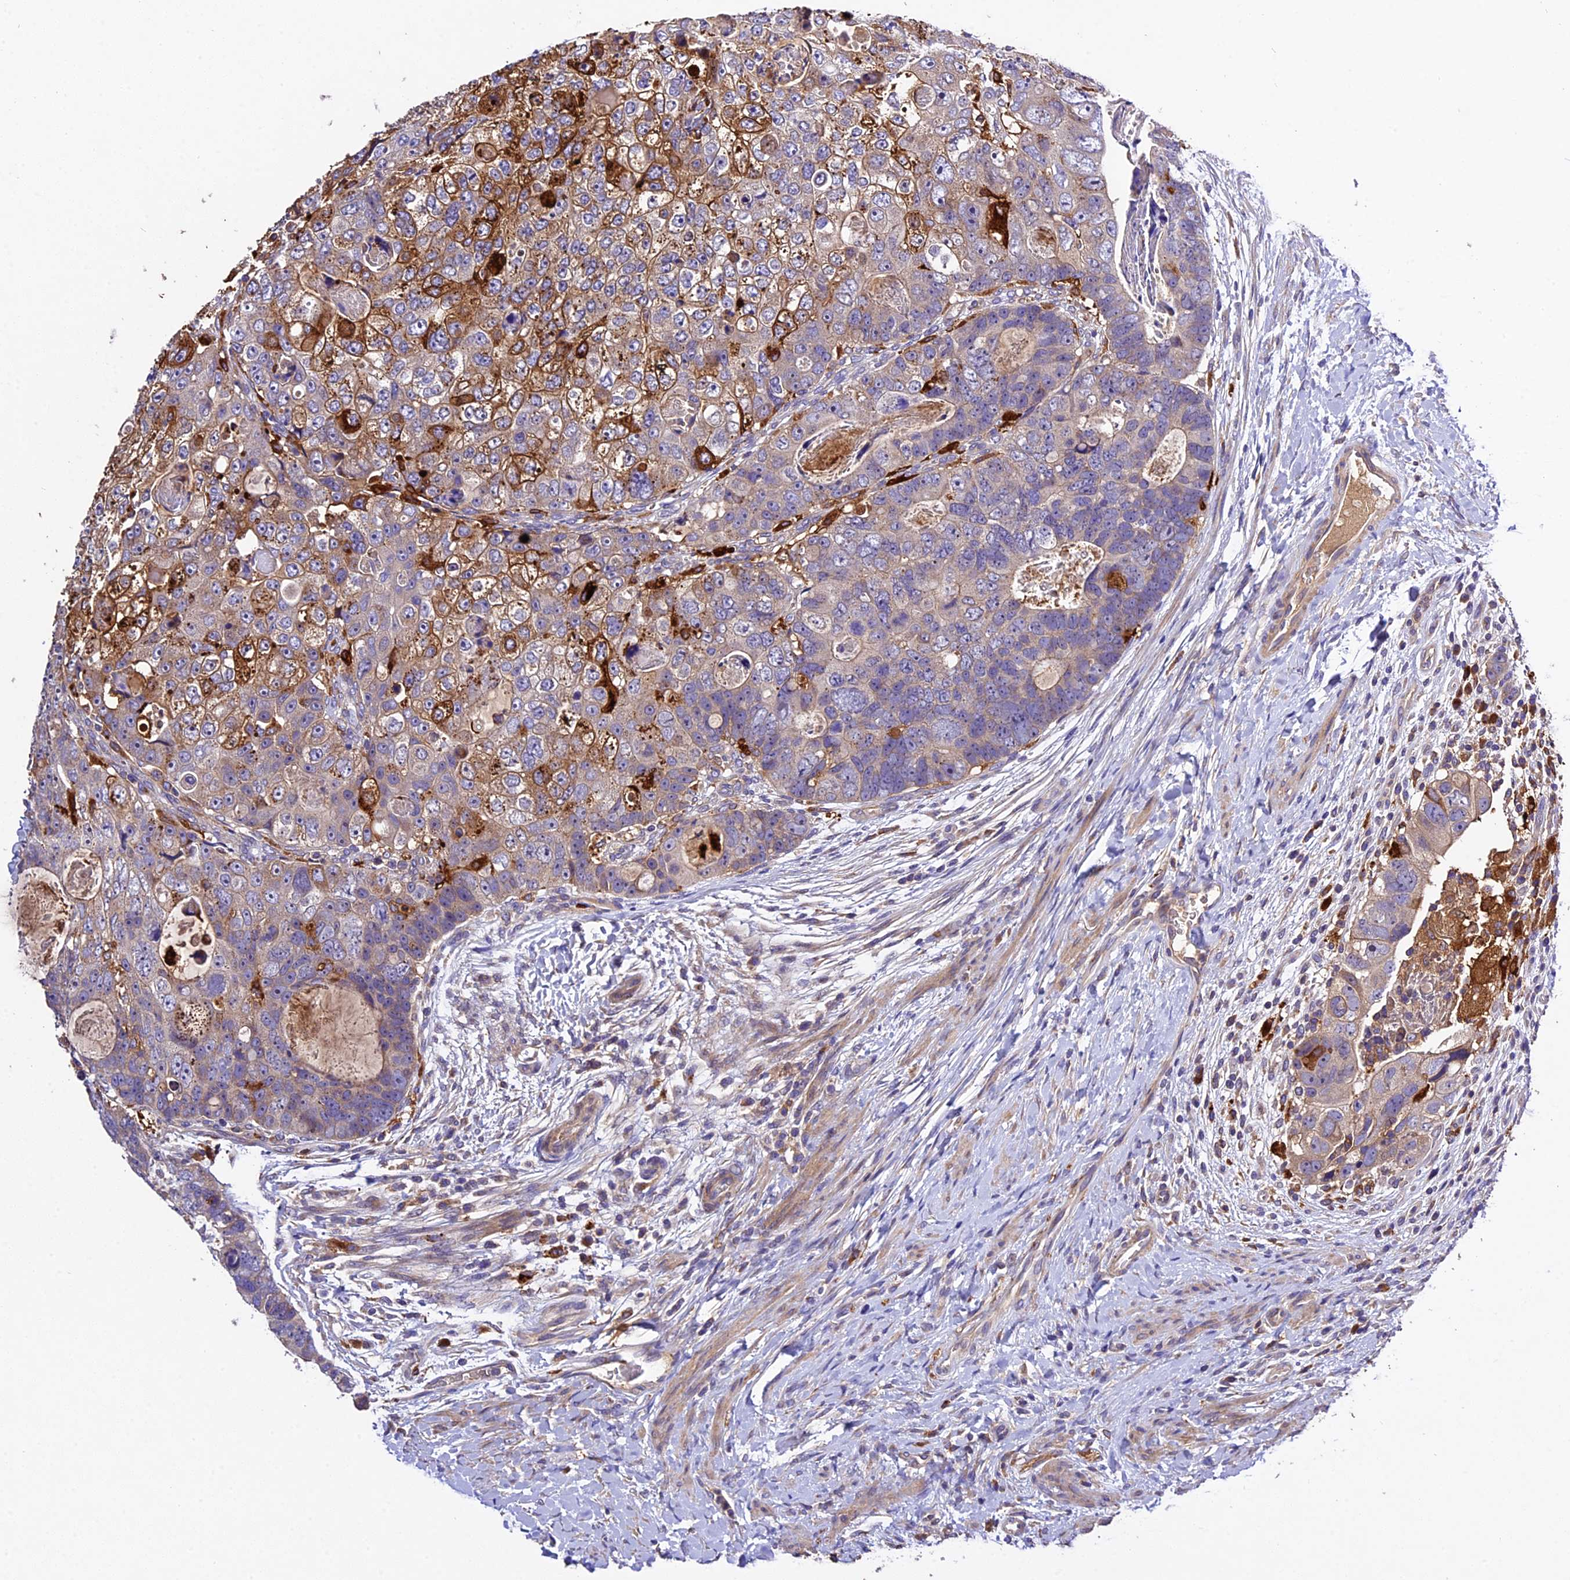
{"staining": {"intensity": "moderate", "quantity": "<25%", "location": "cytoplasmic/membranous"}, "tissue": "colorectal cancer", "cell_type": "Tumor cells", "image_type": "cancer", "snomed": [{"axis": "morphology", "description": "Adenocarcinoma, NOS"}, {"axis": "topography", "description": "Rectum"}], "caption": "High-magnification brightfield microscopy of adenocarcinoma (colorectal) stained with DAB (3,3'-diaminobenzidine) (brown) and counterstained with hematoxylin (blue). tumor cells exhibit moderate cytoplasmic/membranous staining is identified in approximately<25% of cells. (DAB = brown stain, brightfield microscopy at high magnification).", "gene": "CILP2", "patient": {"sex": "male", "age": 59}}